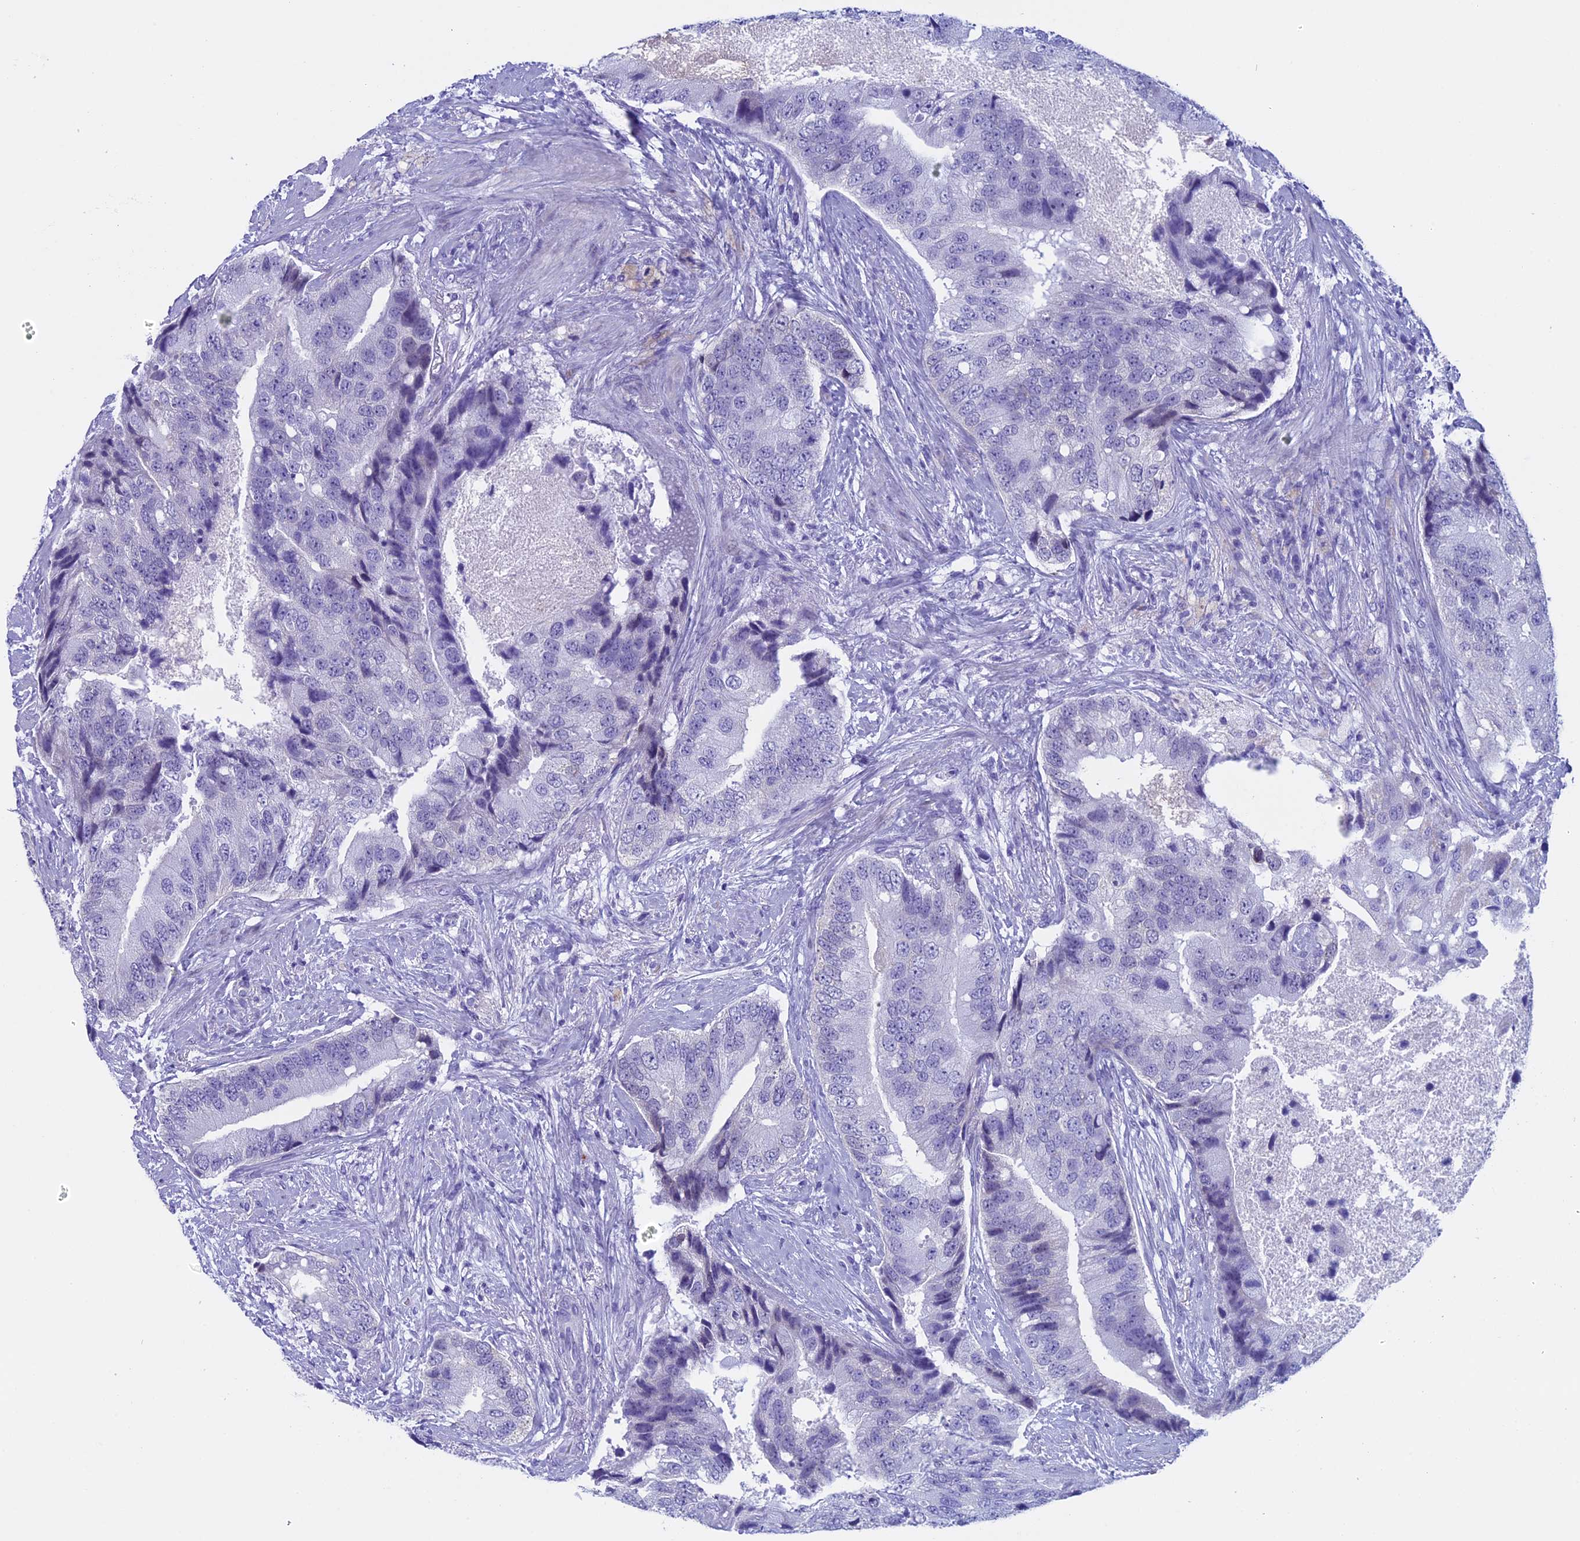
{"staining": {"intensity": "negative", "quantity": "none", "location": "none"}, "tissue": "prostate cancer", "cell_type": "Tumor cells", "image_type": "cancer", "snomed": [{"axis": "morphology", "description": "Adenocarcinoma, High grade"}, {"axis": "topography", "description": "Prostate"}], "caption": "This micrograph is of prostate cancer stained with IHC to label a protein in brown with the nuclei are counter-stained blue. There is no expression in tumor cells.", "gene": "FAM169A", "patient": {"sex": "male", "age": 70}}